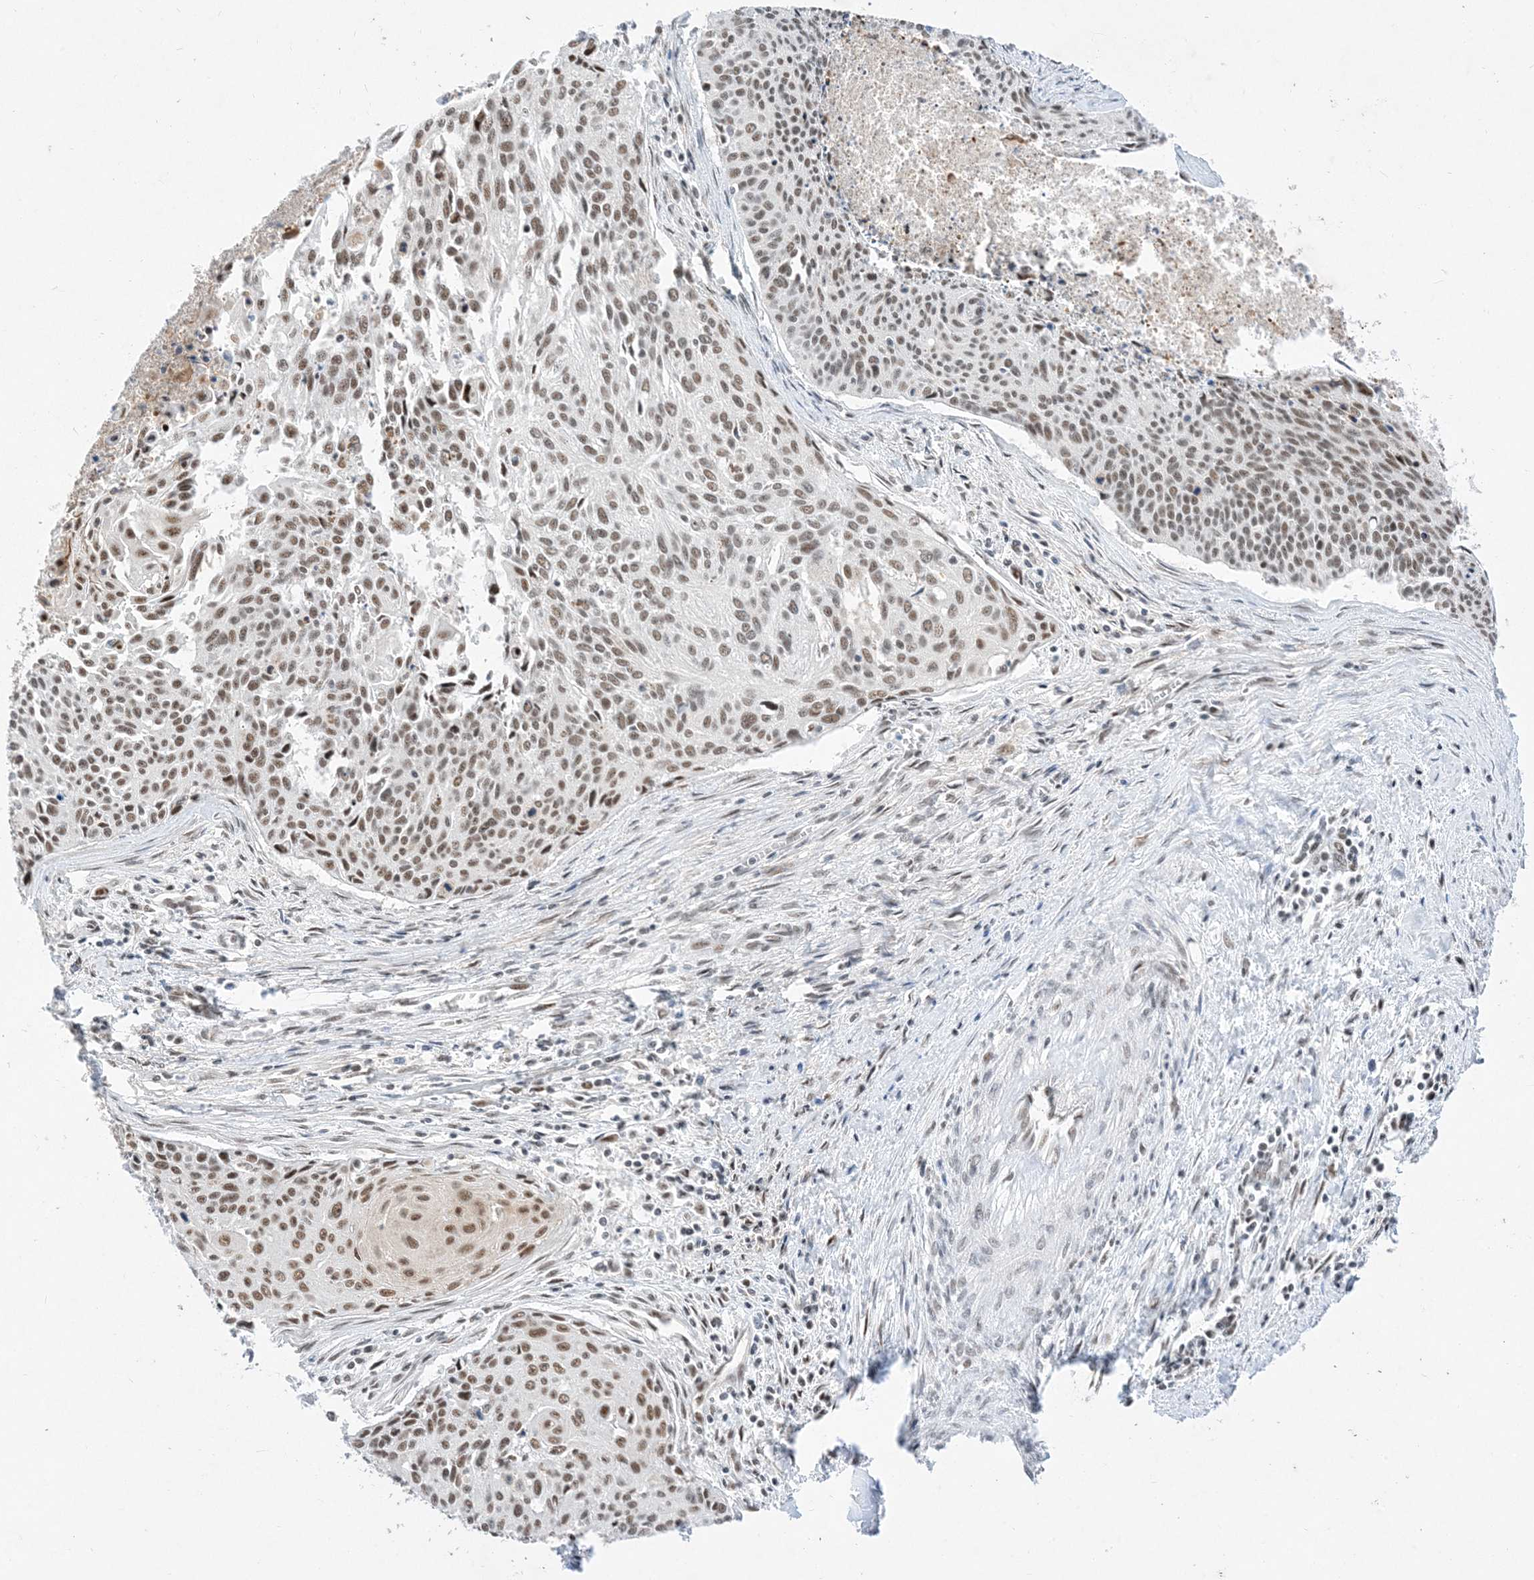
{"staining": {"intensity": "moderate", "quantity": ">75%", "location": "nuclear"}, "tissue": "cervical cancer", "cell_type": "Tumor cells", "image_type": "cancer", "snomed": [{"axis": "morphology", "description": "Squamous cell carcinoma, NOS"}, {"axis": "topography", "description": "Cervix"}], "caption": "Immunohistochemical staining of cervical cancer shows medium levels of moderate nuclear protein staining in about >75% of tumor cells. Immunohistochemistry (ihc) stains the protein of interest in brown and the nuclei are stained blue.", "gene": "SF3A3", "patient": {"sex": "female", "age": 55}}